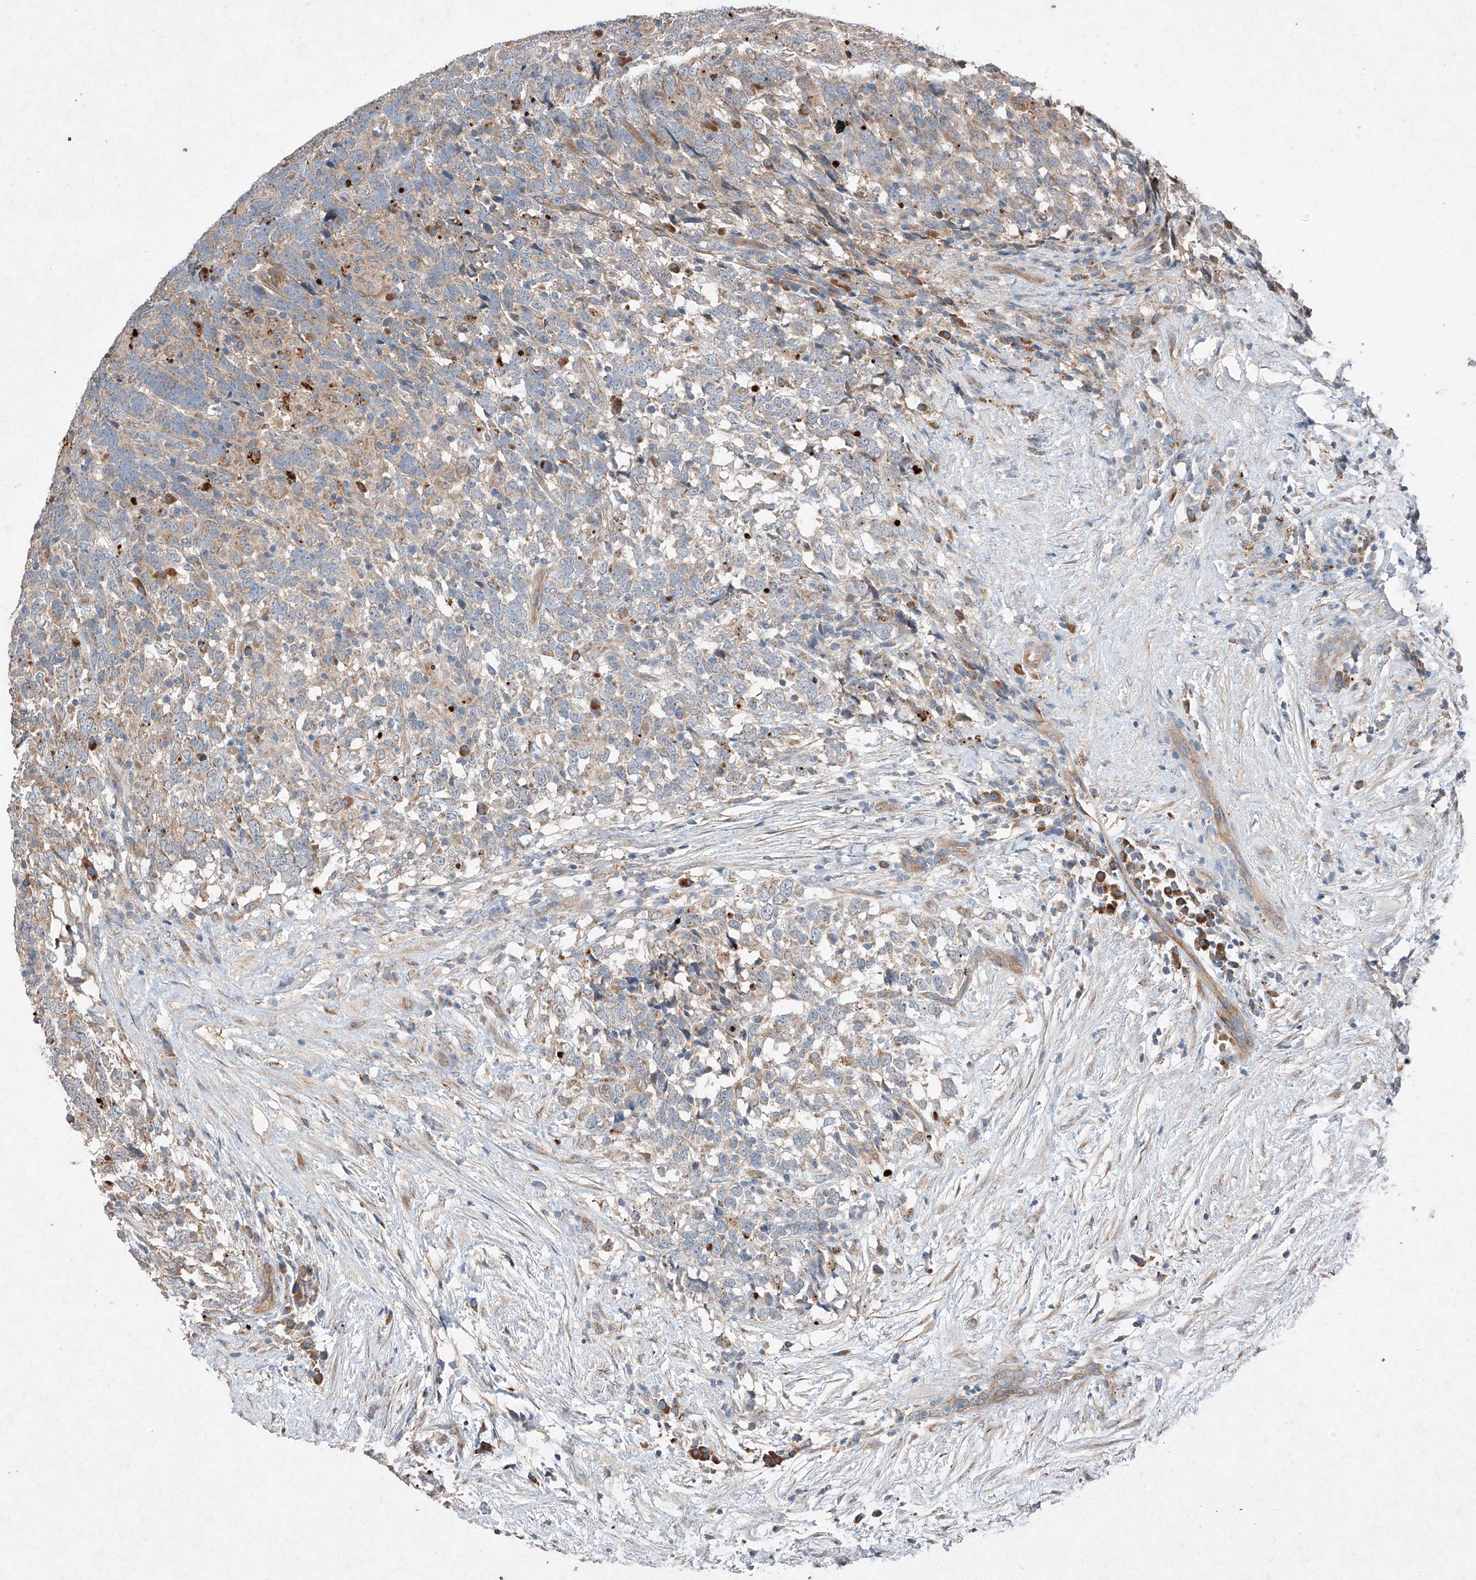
{"staining": {"intensity": "weak", "quantity": "<25%", "location": "cytoplasmic/membranous"}, "tissue": "testis cancer", "cell_type": "Tumor cells", "image_type": "cancer", "snomed": [{"axis": "morphology", "description": "Carcinoma, Embryonal, NOS"}, {"axis": "topography", "description": "Testis"}], "caption": "Testis cancer (embryonal carcinoma) was stained to show a protein in brown. There is no significant positivity in tumor cells.", "gene": "RUSC1", "patient": {"sex": "male", "age": 26}}